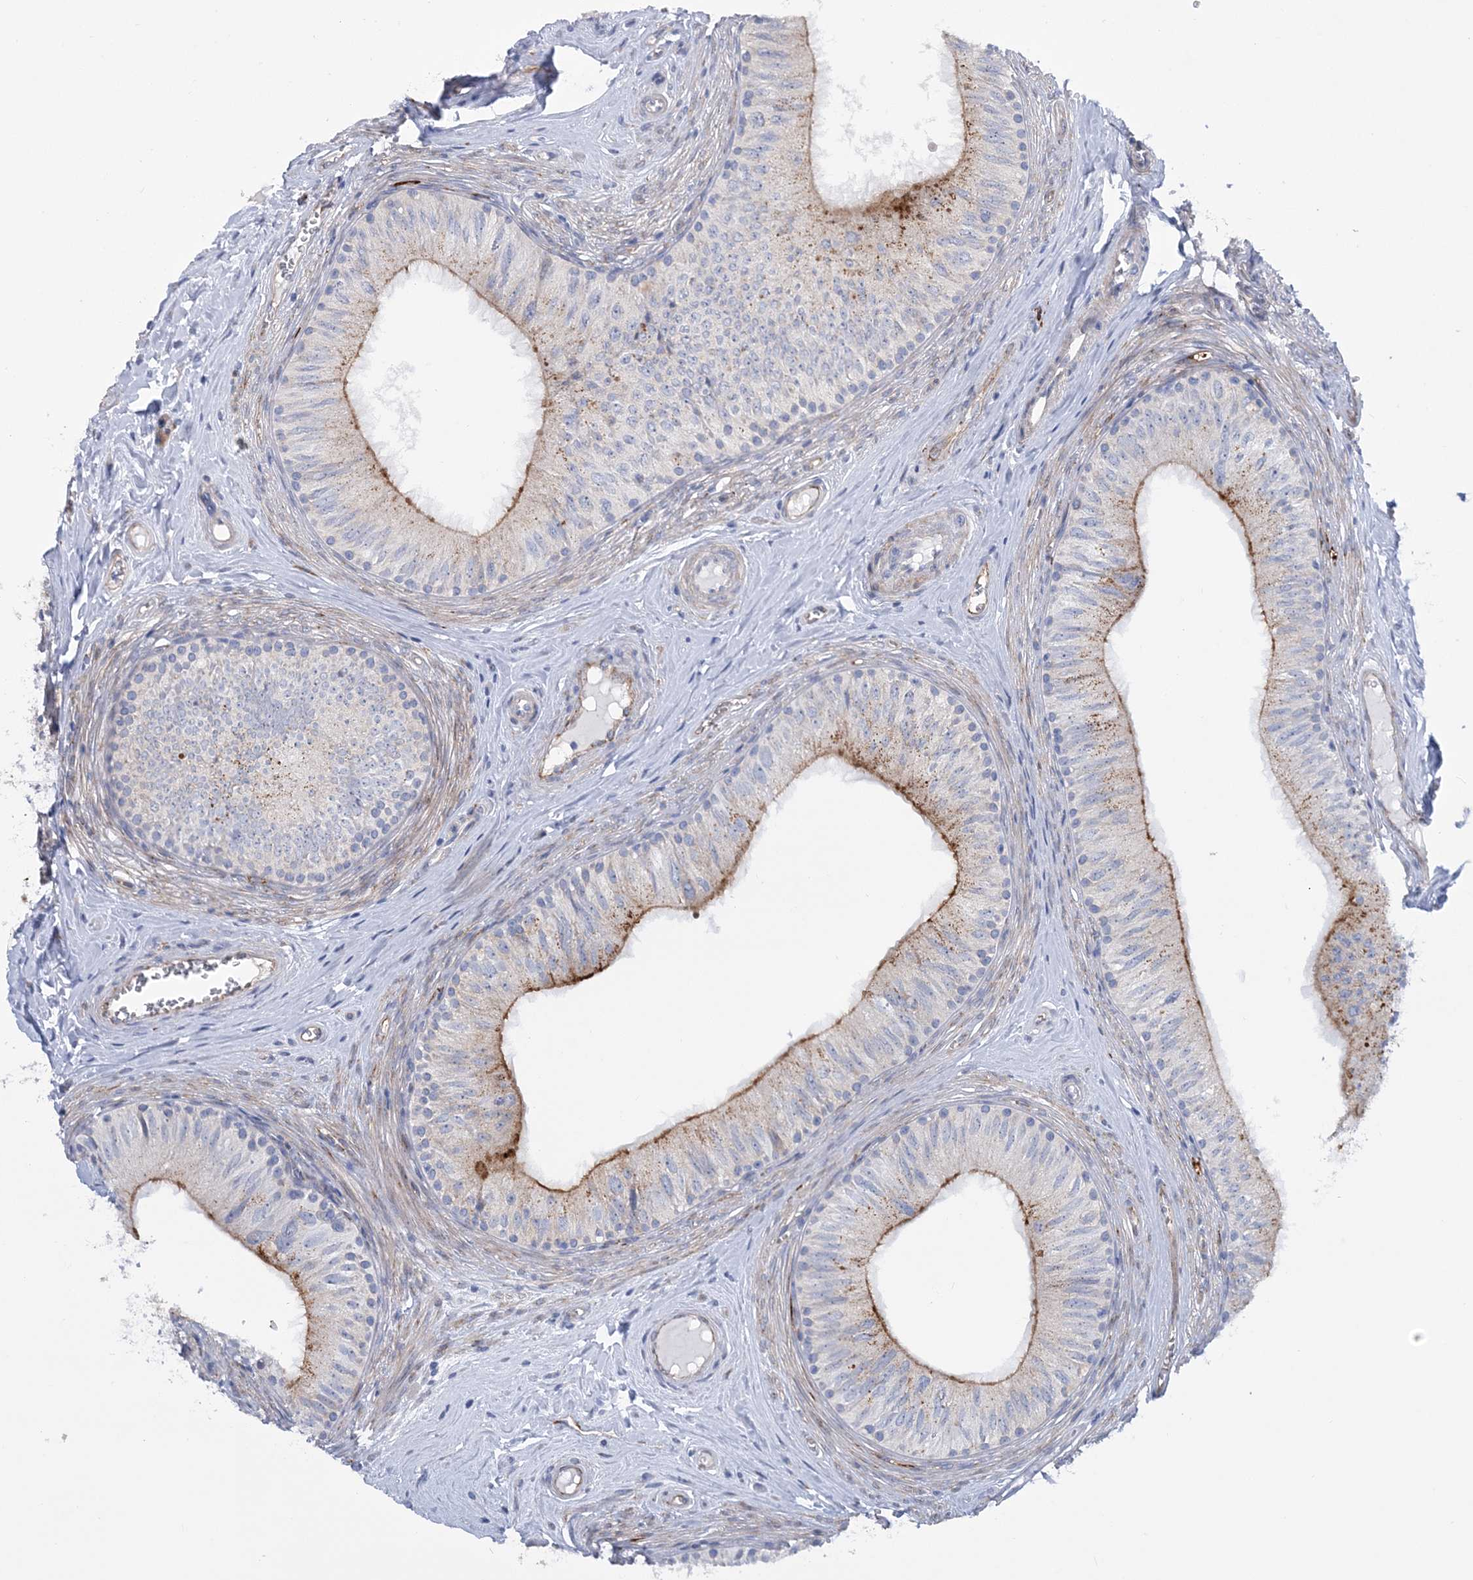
{"staining": {"intensity": "moderate", "quantity": "25%-75%", "location": "cytoplasmic/membranous"}, "tissue": "epididymis", "cell_type": "Glandular cells", "image_type": "normal", "snomed": [{"axis": "morphology", "description": "Normal tissue, NOS"}, {"axis": "topography", "description": "Epididymis"}], "caption": "This histopathology image reveals immunohistochemistry (IHC) staining of normal human epididymis, with medium moderate cytoplasmic/membranous expression in about 25%-75% of glandular cells.", "gene": "RAB11FIP5", "patient": {"sex": "male", "age": 46}}